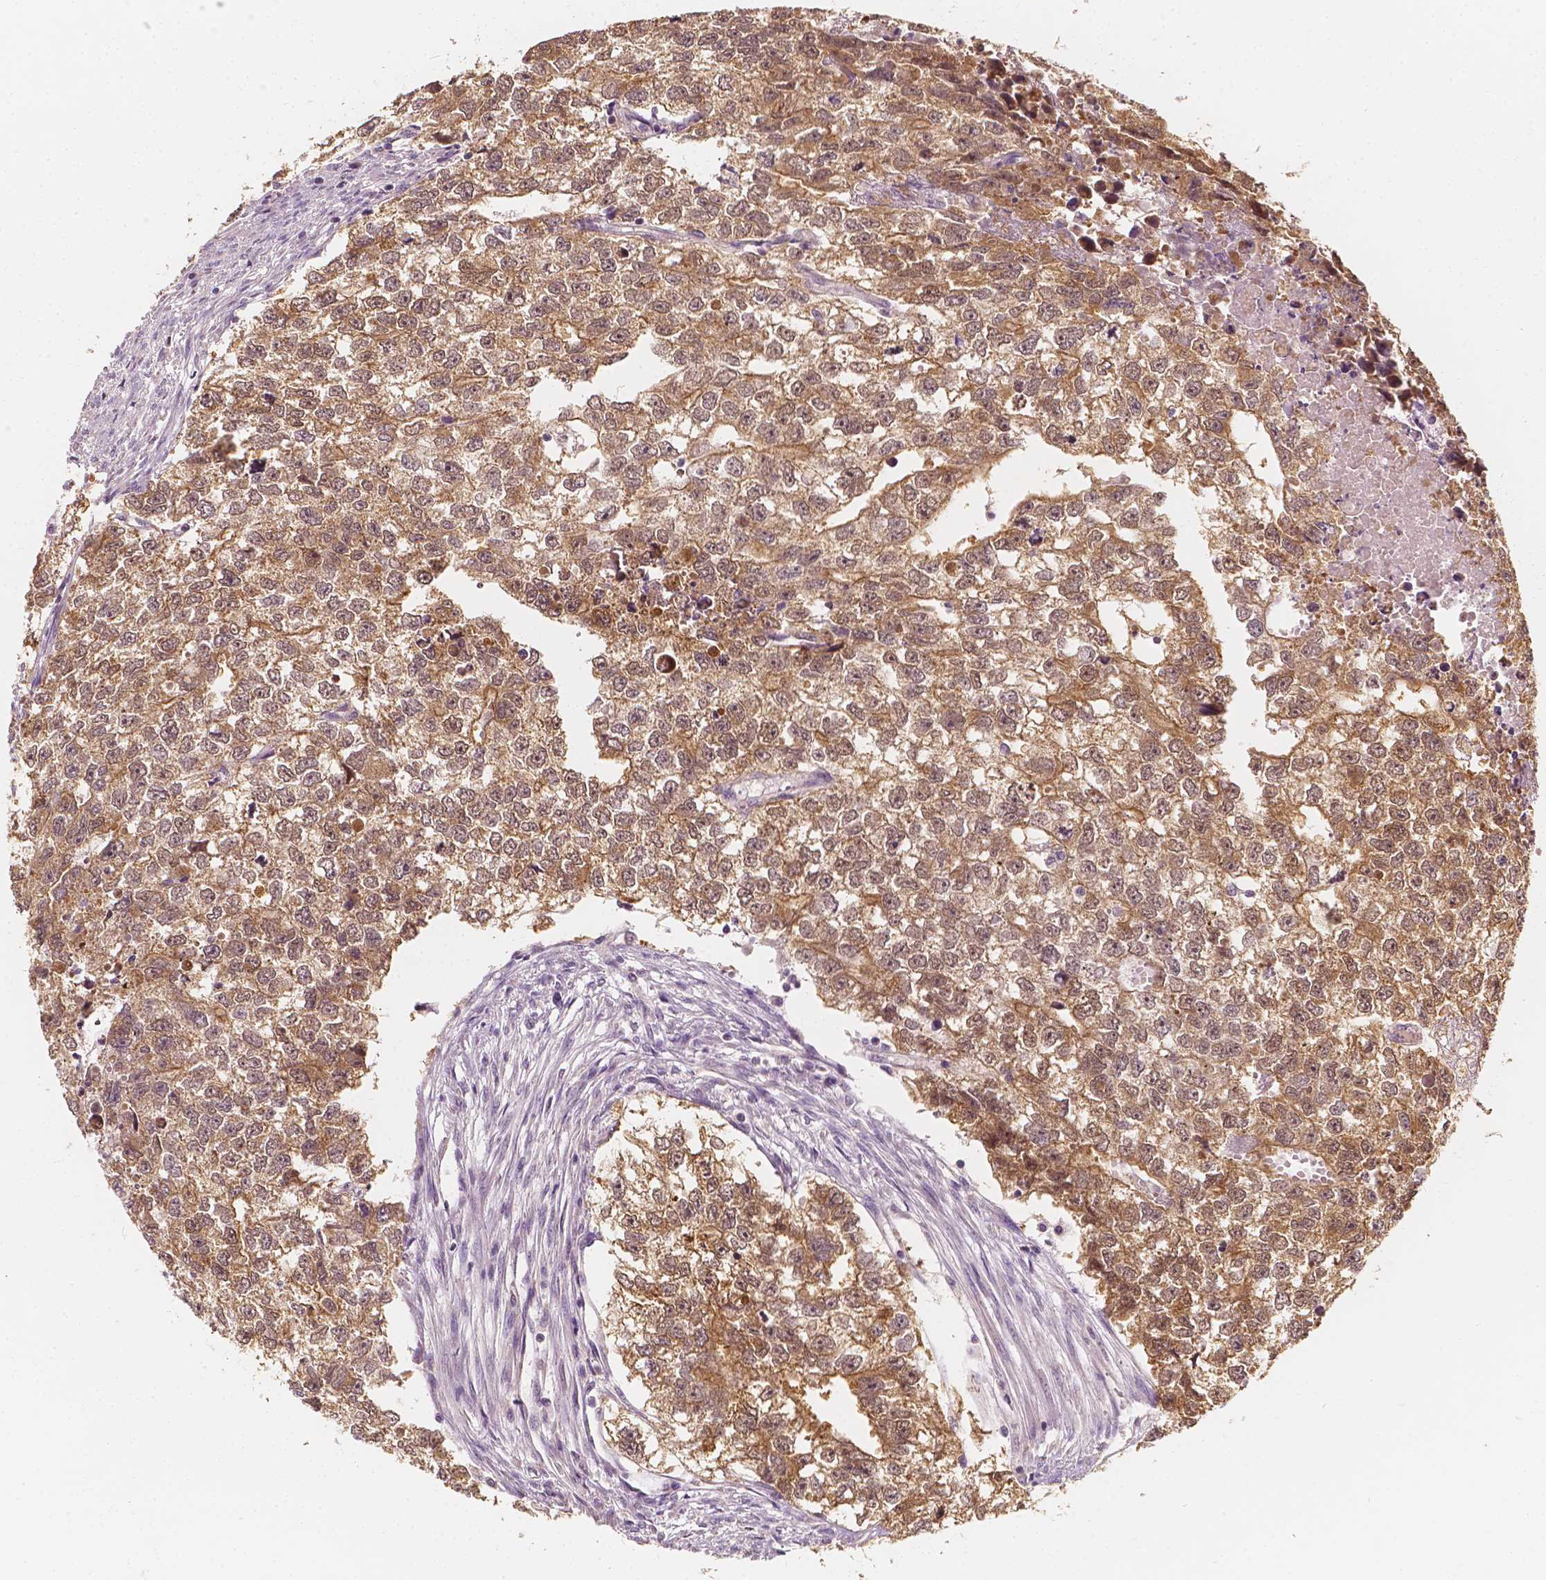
{"staining": {"intensity": "moderate", "quantity": ">75%", "location": "cytoplasmic/membranous"}, "tissue": "testis cancer", "cell_type": "Tumor cells", "image_type": "cancer", "snomed": [{"axis": "morphology", "description": "Carcinoma, Embryonal, NOS"}, {"axis": "morphology", "description": "Teratoma, malignant, NOS"}, {"axis": "topography", "description": "Testis"}], "caption": "A high-resolution histopathology image shows immunohistochemistry staining of embryonal carcinoma (testis), which reveals moderate cytoplasmic/membranous positivity in approximately >75% of tumor cells.", "gene": "SHPK", "patient": {"sex": "male", "age": 44}}